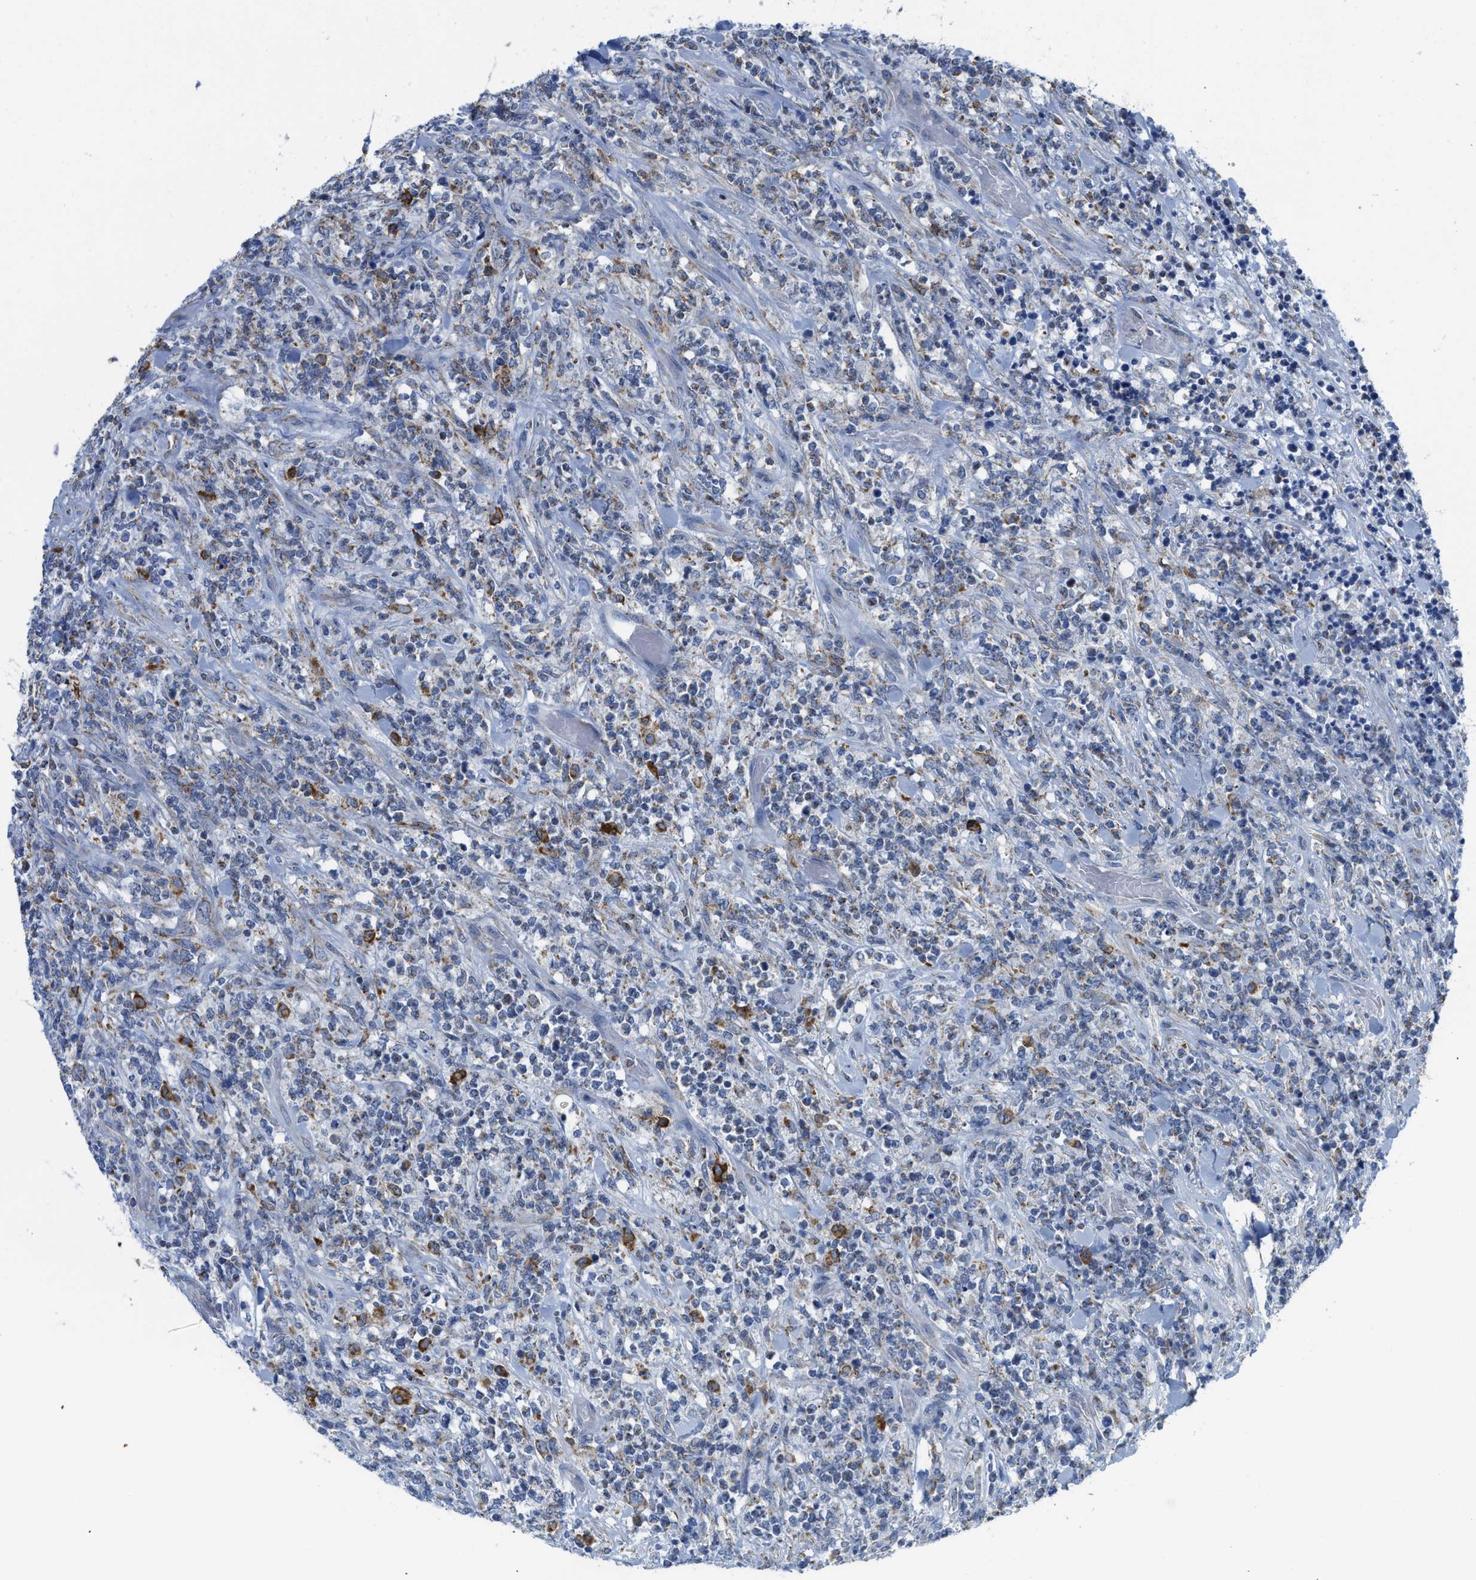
{"staining": {"intensity": "moderate", "quantity": "<25%", "location": "cytoplasmic/membranous"}, "tissue": "lymphoma", "cell_type": "Tumor cells", "image_type": "cancer", "snomed": [{"axis": "morphology", "description": "Malignant lymphoma, non-Hodgkin's type, High grade"}, {"axis": "topography", "description": "Soft tissue"}], "caption": "Approximately <25% of tumor cells in human high-grade malignant lymphoma, non-Hodgkin's type show moderate cytoplasmic/membranous protein expression as visualized by brown immunohistochemical staining.", "gene": "GATD3", "patient": {"sex": "male", "age": 18}}